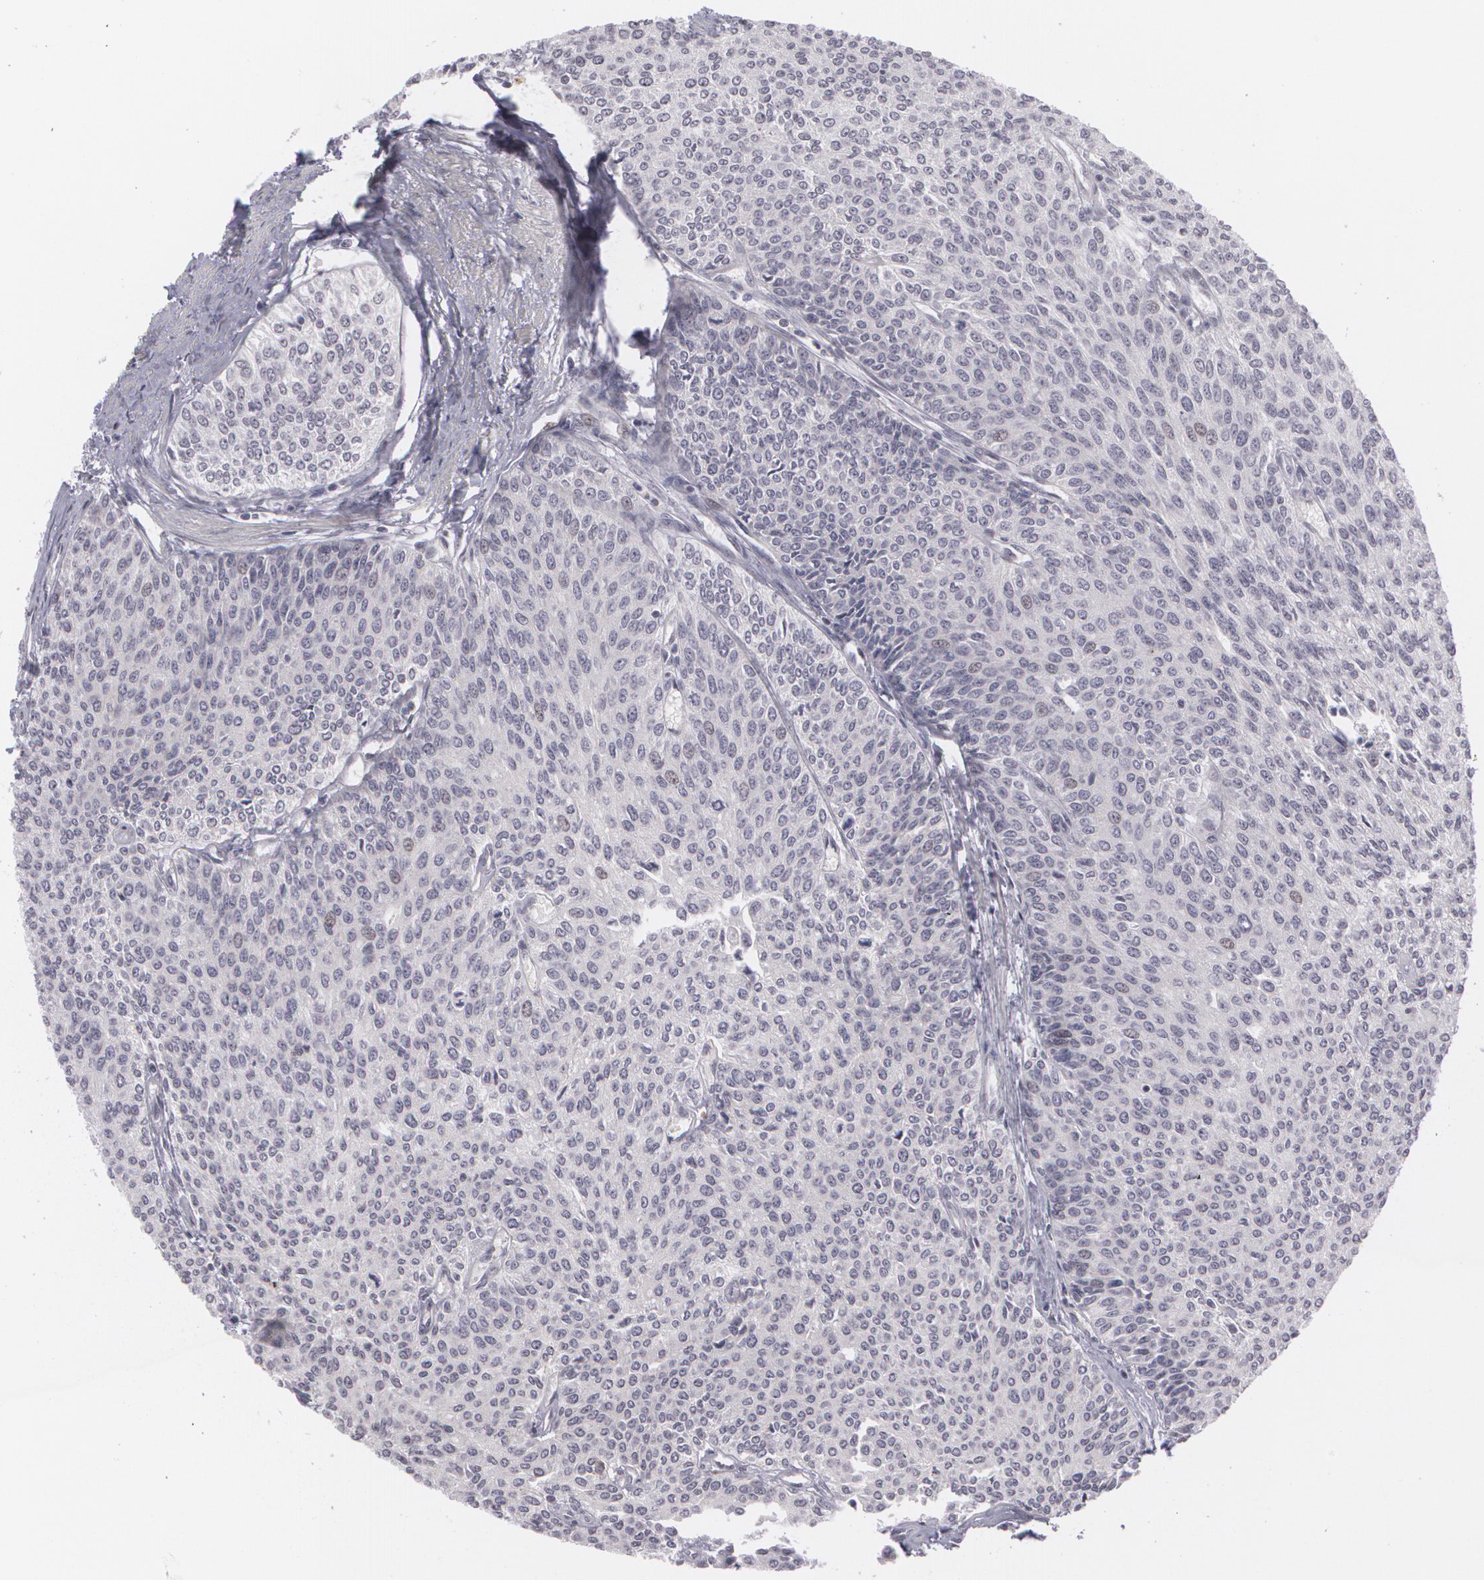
{"staining": {"intensity": "negative", "quantity": "none", "location": "none"}, "tissue": "urothelial cancer", "cell_type": "Tumor cells", "image_type": "cancer", "snomed": [{"axis": "morphology", "description": "Urothelial carcinoma, Low grade"}, {"axis": "topography", "description": "Urinary bladder"}], "caption": "Tumor cells show no significant protein positivity in low-grade urothelial carcinoma.", "gene": "RRP7A", "patient": {"sex": "female", "age": 73}}